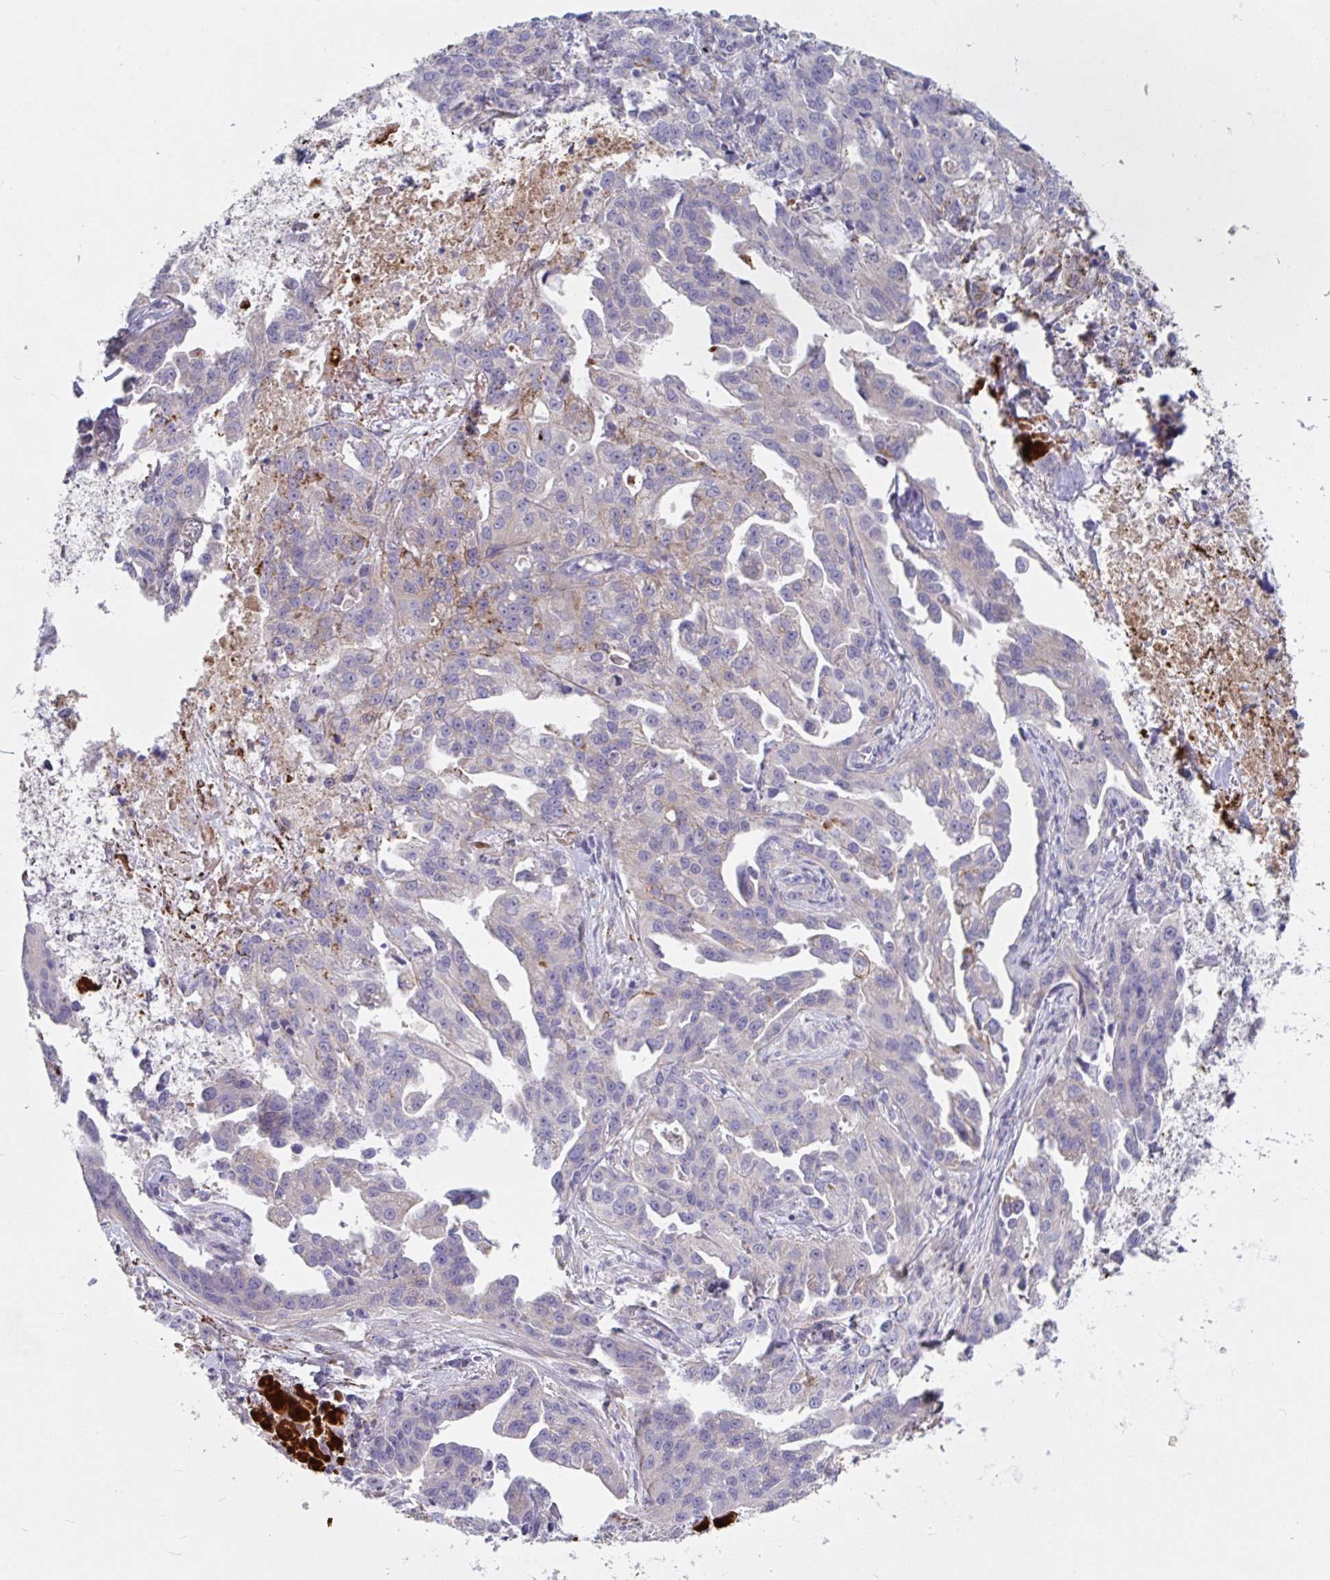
{"staining": {"intensity": "negative", "quantity": "none", "location": "none"}, "tissue": "ovarian cancer", "cell_type": "Tumor cells", "image_type": "cancer", "snomed": [{"axis": "morphology", "description": "Cystadenocarcinoma, serous, NOS"}, {"axis": "topography", "description": "Ovary"}], "caption": "IHC micrograph of neoplastic tissue: ovarian cancer stained with DAB (3,3'-diaminobenzidine) displays no significant protein positivity in tumor cells.", "gene": "FAM156B", "patient": {"sex": "female", "age": 75}}